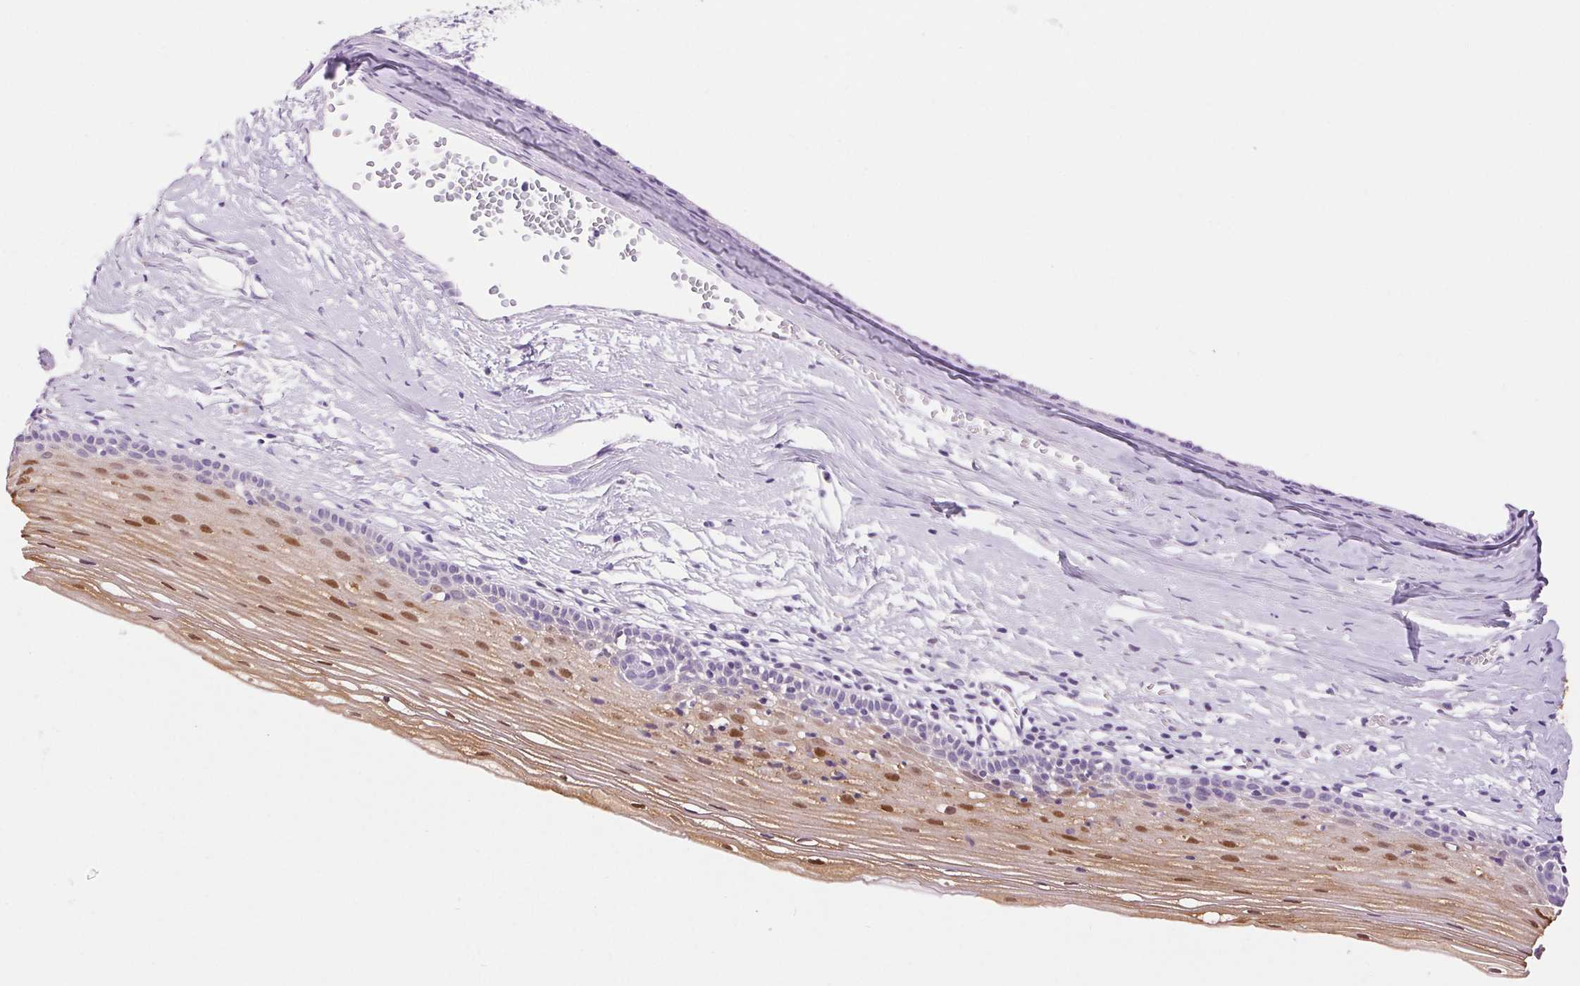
{"staining": {"intensity": "negative", "quantity": "none", "location": "none"}, "tissue": "cervix", "cell_type": "Glandular cells", "image_type": "normal", "snomed": [{"axis": "morphology", "description": "Normal tissue, NOS"}, {"axis": "topography", "description": "Cervix"}], "caption": "Immunohistochemistry (IHC) image of unremarkable cervix stained for a protein (brown), which displays no expression in glandular cells. The staining was performed using DAB to visualize the protein expression in brown, while the nuclei were stained in blue with hematoxylin (Magnification: 20x).", "gene": "SERPINB3", "patient": {"sex": "female", "age": 40}}